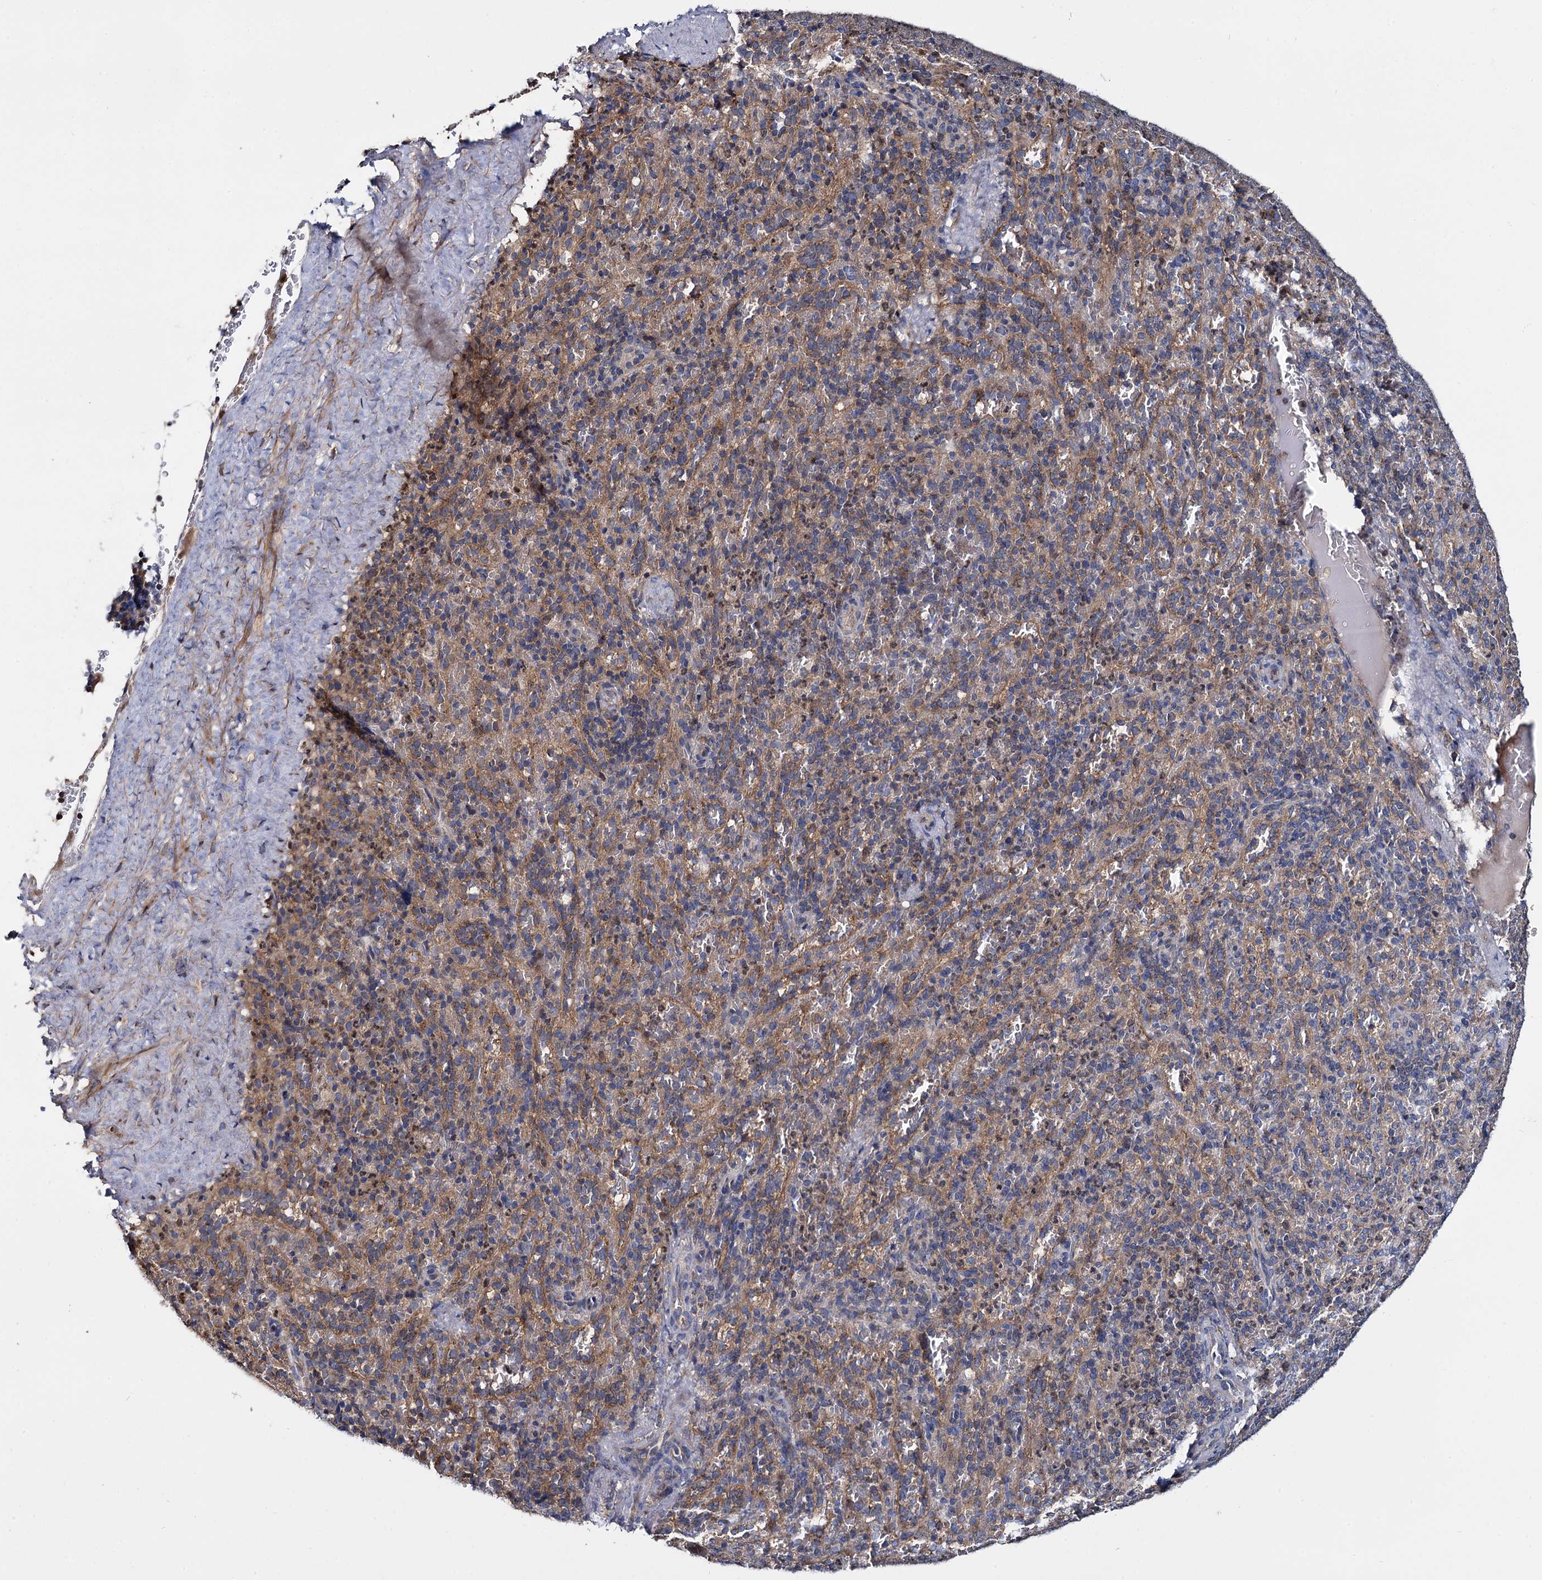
{"staining": {"intensity": "moderate", "quantity": "25%-75%", "location": "cytoplasmic/membranous"}, "tissue": "spleen", "cell_type": "Cells in red pulp", "image_type": "normal", "snomed": [{"axis": "morphology", "description": "Normal tissue, NOS"}, {"axis": "topography", "description": "Spleen"}], "caption": "A photomicrograph of spleen stained for a protein demonstrates moderate cytoplasmic/membranous brown staining in cells in red pulp.", "gene": "CEP192", "patient": {"sex": "female", "age": 21}}